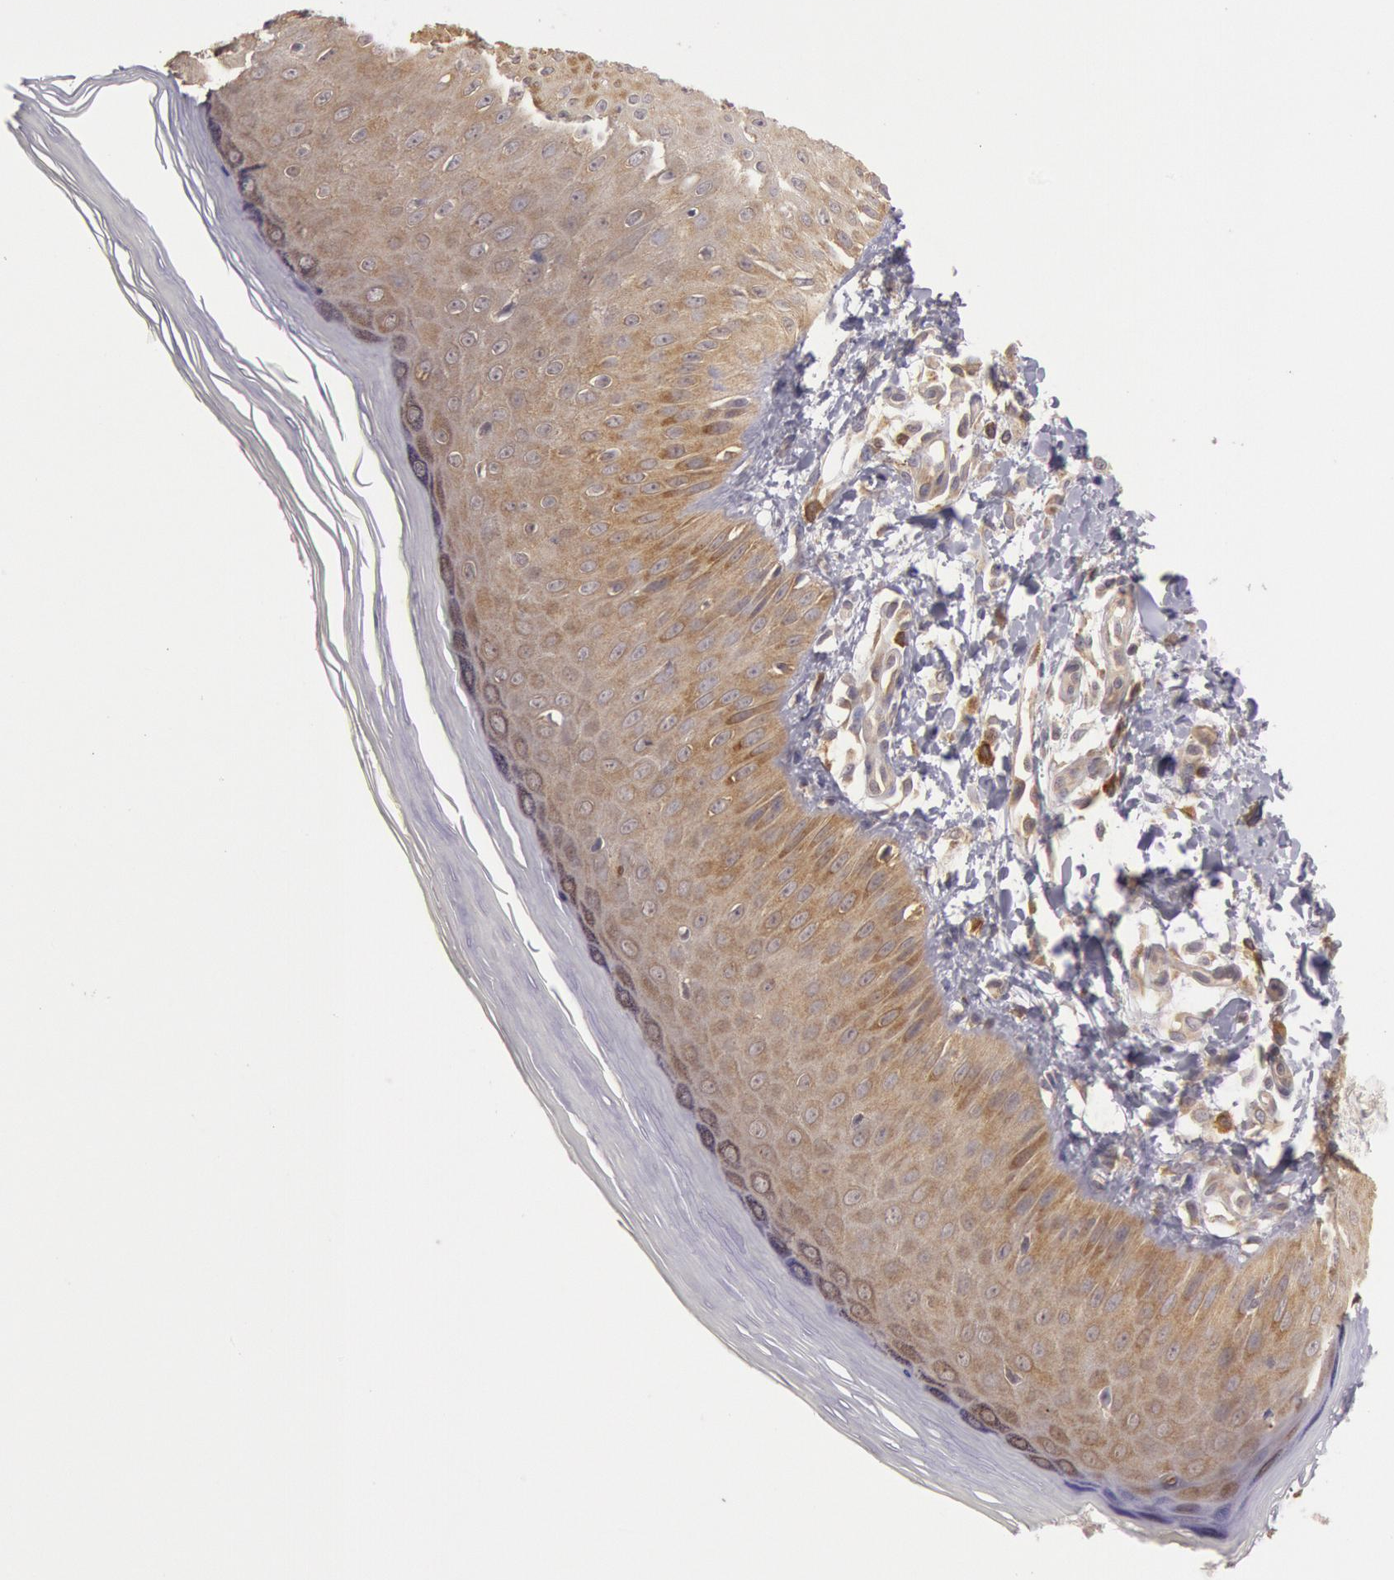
{"staining": {"intensity": "weak", "quantity": ">75%", "location": "cytoplasmic/membranous"}, "tissue": "skin", "cell_type": "Epidermal cells", "image_type": "normal", "snomed": [{"axis": "morphology", "description": "Normal tissue, NOS"}, {"axis": "morphology", "description": "Inflammation, NOS"}, {"axis": "topography", "description": "Soft tissue"}, {"axis": "topography", "description": "Anal"}], "caption": "Human skin stained for a protein (brown) shows weak cytoplasmic/membranous positive staining in about >75% of epidermal cells.", "gene": "NMT2", "patient": {"sex": "female", "age": 15}}